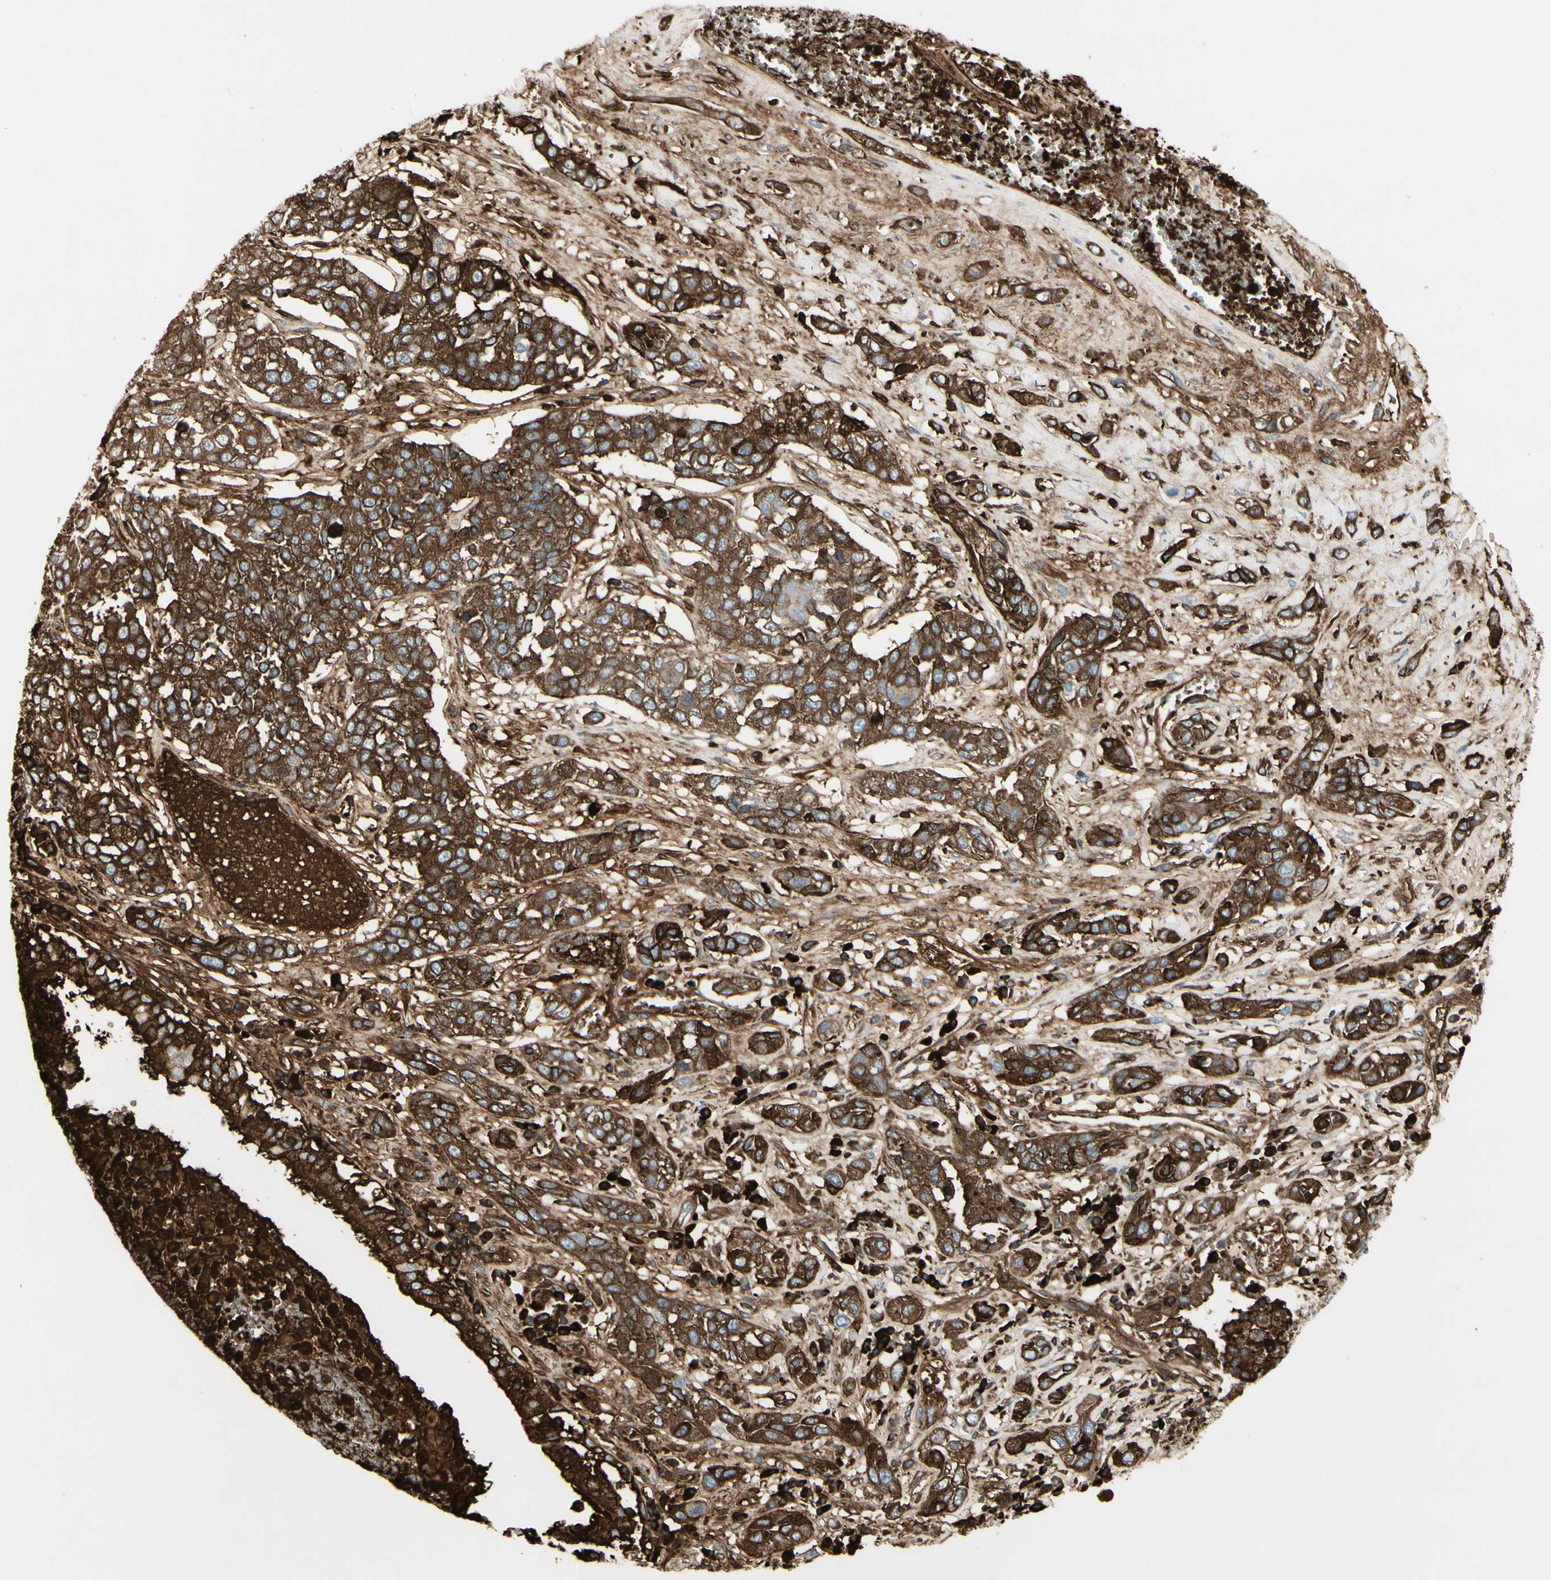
{"staining": {"intensity": "strong", "quantity": ">75%", "location": "cytoplasmic/membranous"}, "tissue": "lung cancer", "cell_type": "Tumor cells", "image_type": "cancer", "snomed": [{"axis": "morphology", "description": "Squamous cell carcinoma, NOS"}, {"axis": "topography", "description": "Lung"}], "caption": "Immunohistochemical staining of human lung cancer displays high levels of strong cytoplasmic/membranous protein positivity in about >75% of tumor cells.", "gene": "IGHG1", "patient": {"sex": "male", "age": 71}}